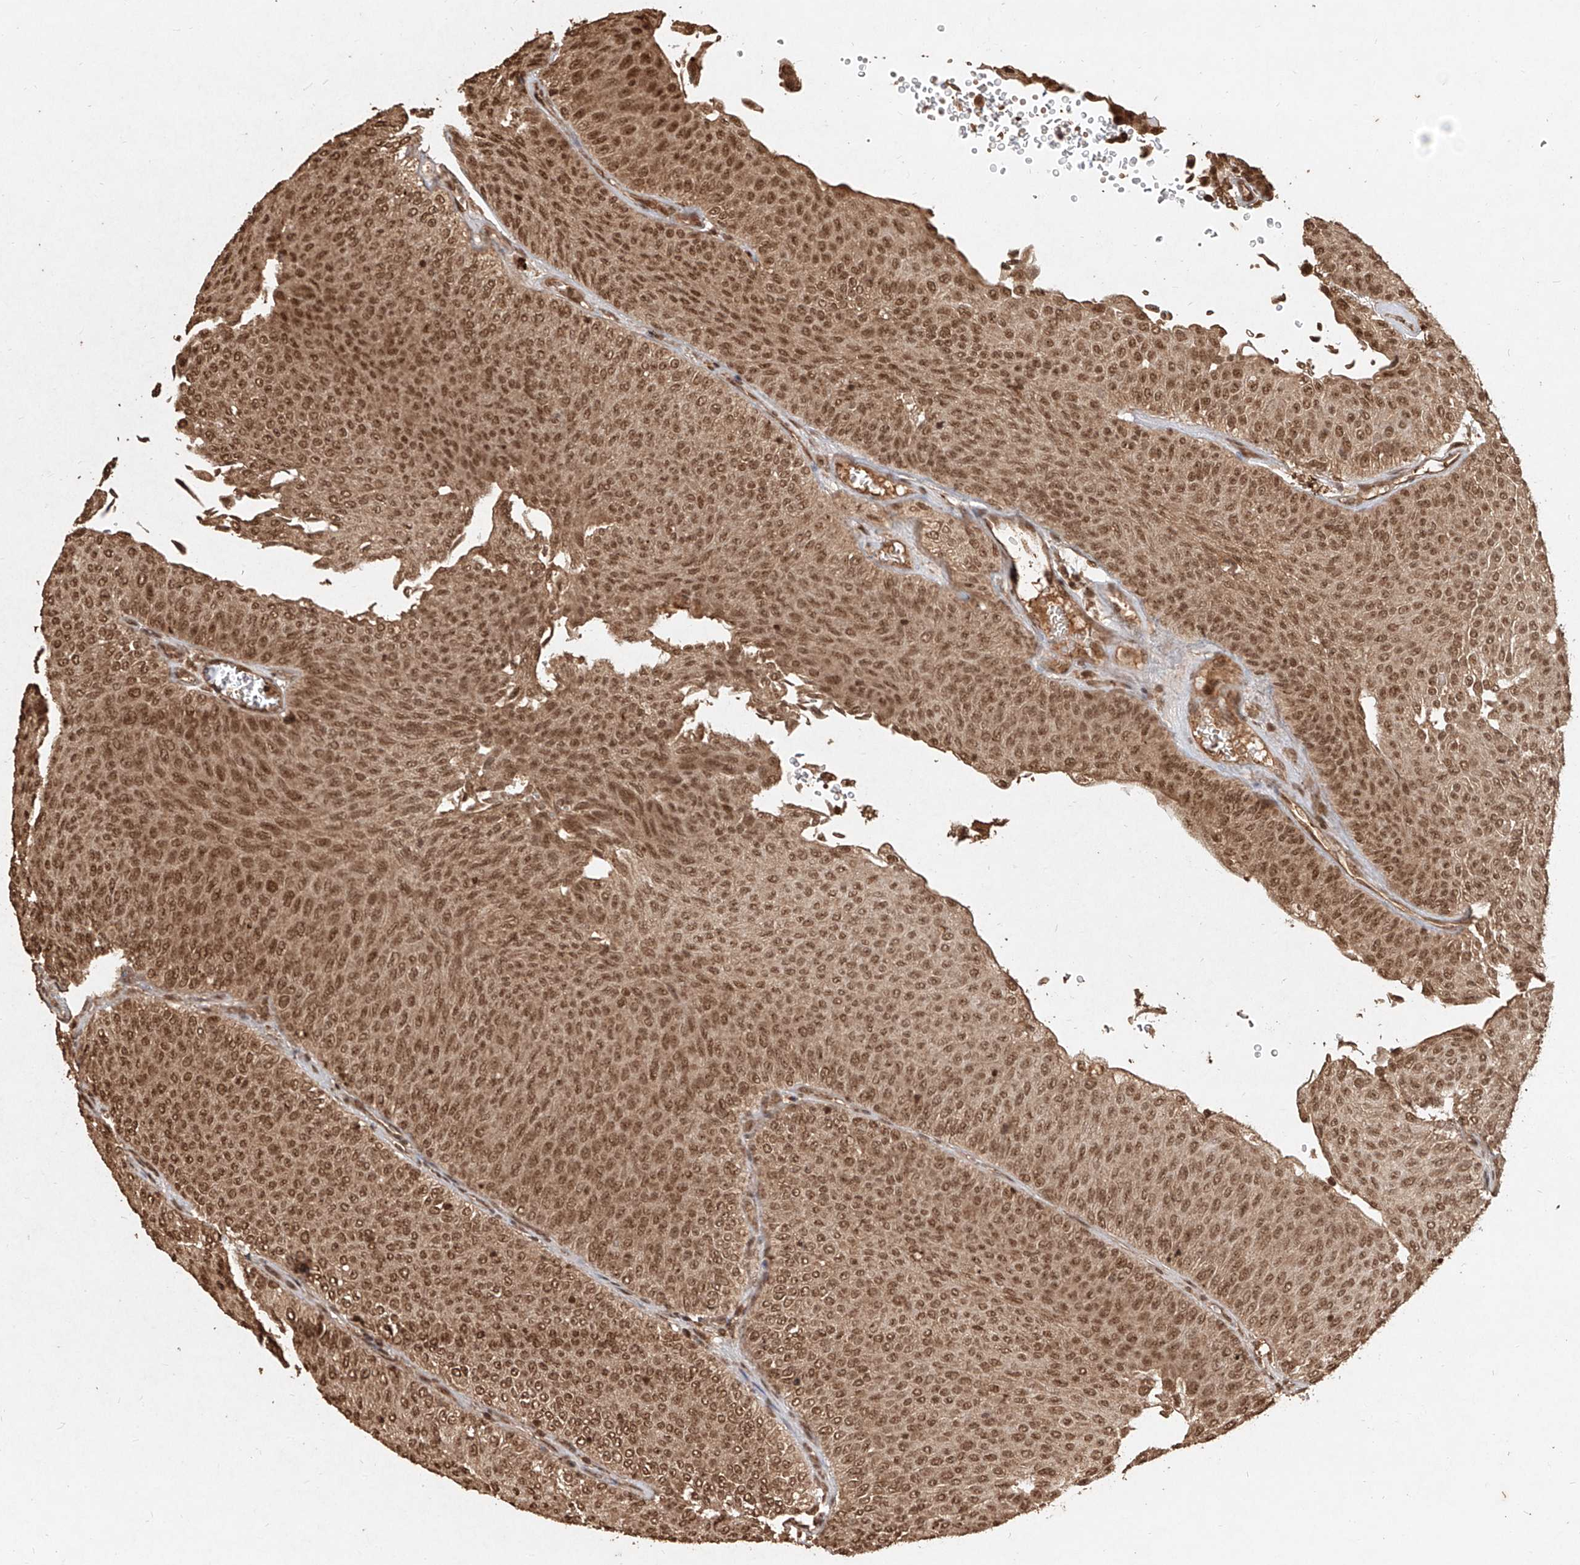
{"staining": {"intensity": "moderate", "quantity": ">75%", "location": "cytoplasmic/membranous,nuclear"}, "tissue": "urothelial cancer", "cell_type": "Tumor cells", "image_type": "cancer", "snomed": [{"axis": "morphology", "description": "Urothelial carcinoma, Low grade"}, {"axis": "topography", "description": "Urinary bladder"}], "caption": "An IHC histopathology image of tumor tissue is shown. Protein staining in brown highlights moderate cytoplasmic/membranous and nuclear positivity in urothelial cancer within tumor cells. (DAB (3,3'-diaminobenzidine) IHC, brown staining for protein, blue staining for nuclei).", "gene": "UBE2K", "patient": {"sex": "male", "age": 78}}